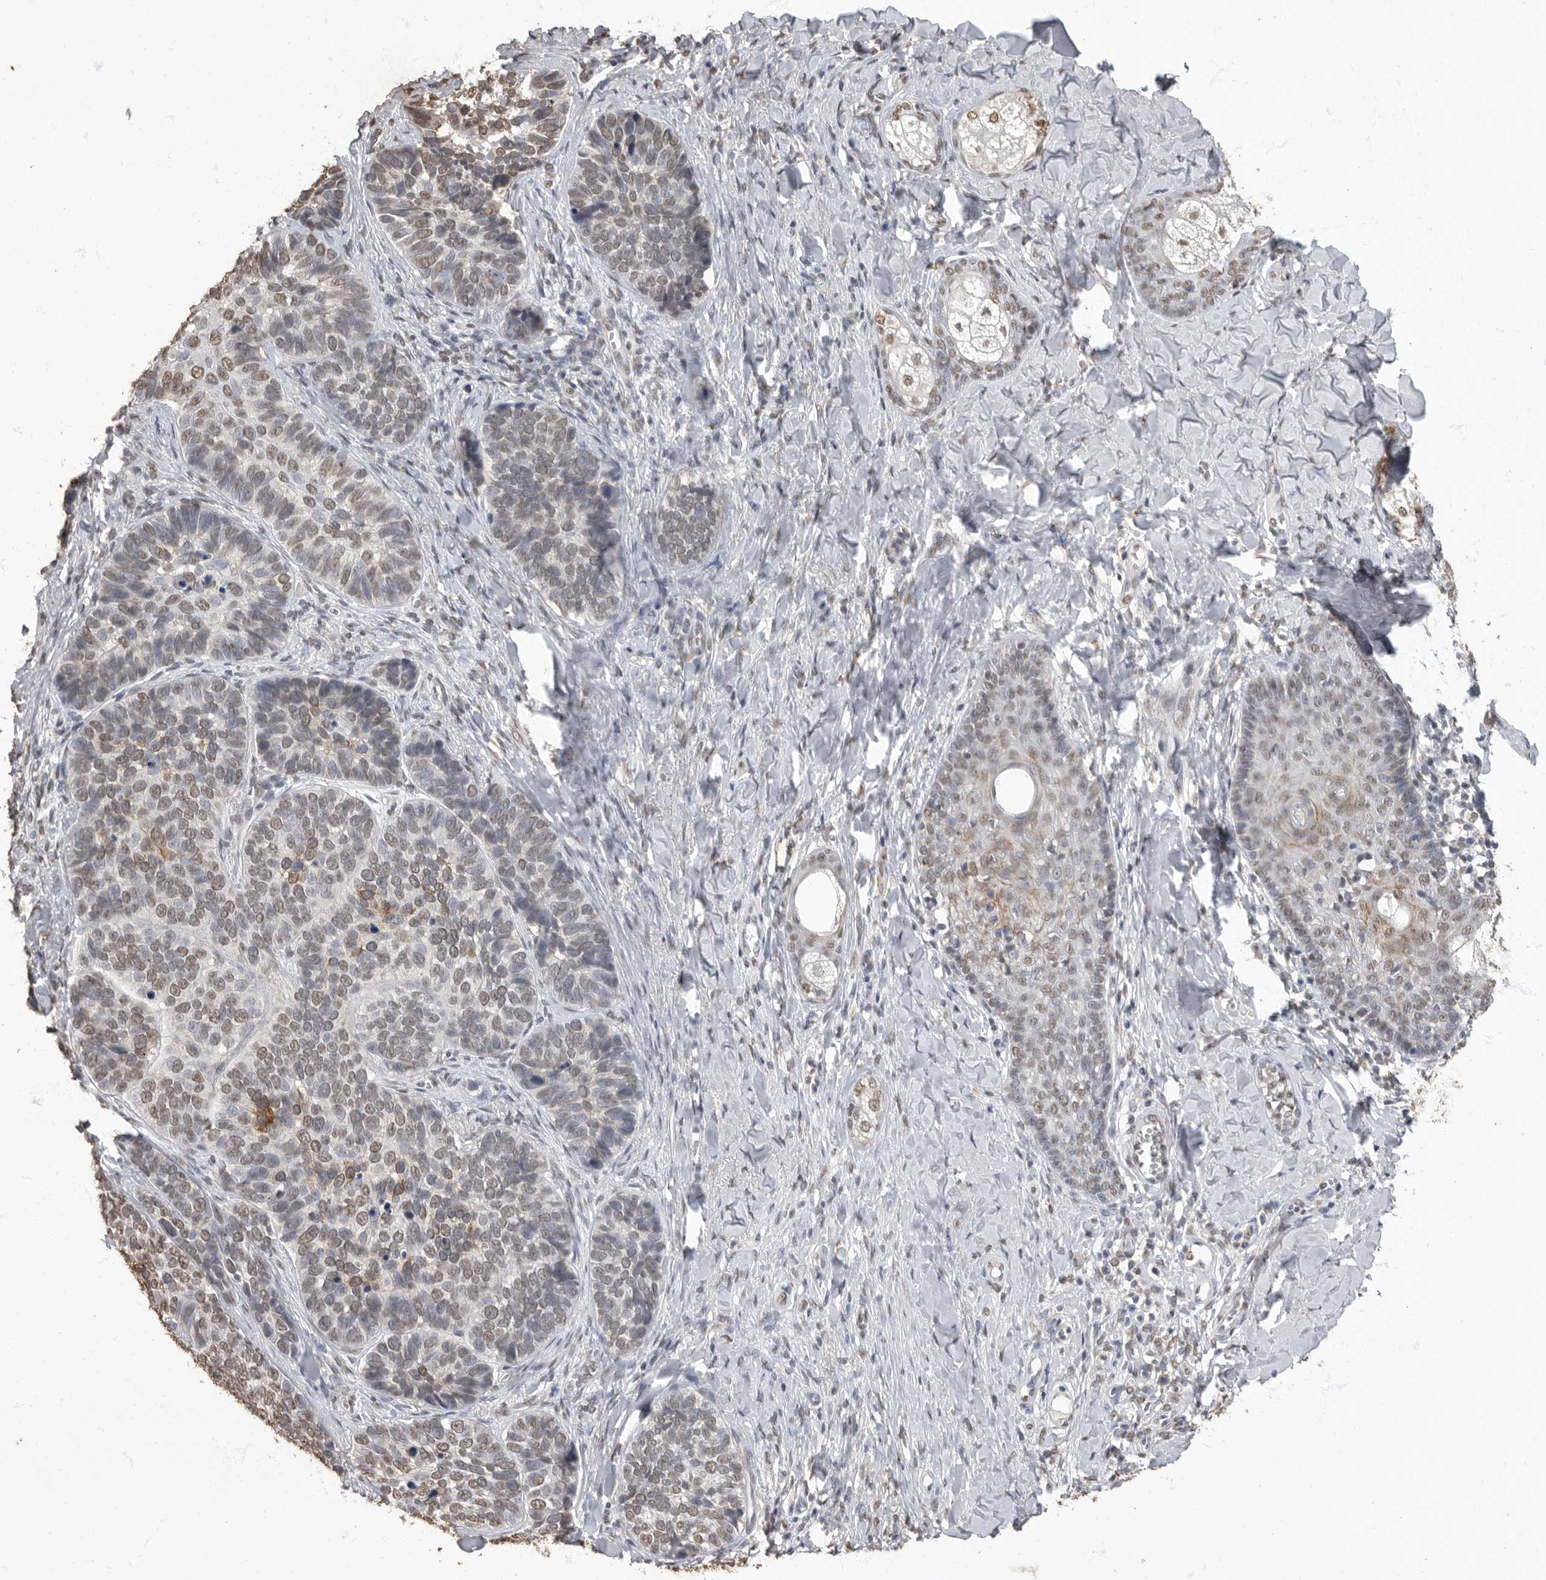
{"staining": {"intensity": "weak", "quantity": "<25%", "location": "nuclear"}, "tissue": "skin cancer", "cell_type": "Tumor cells", "image_type": "cancer", "snomed": [{"axis": "morphology", "description": "Basal cell carcinoma"}, {"axis": "topography", "description": "Skin"}], "caption": "Immunohistochemistry histopathology image of neoplastic tissue: basal cell carcinoma (skin) stained with DAB (3,3'-diaminobenzidine) shows no significant protein staining in tumor cells.", "gene": "NBL1", "patient": {"sex": "male", "age": 62}}